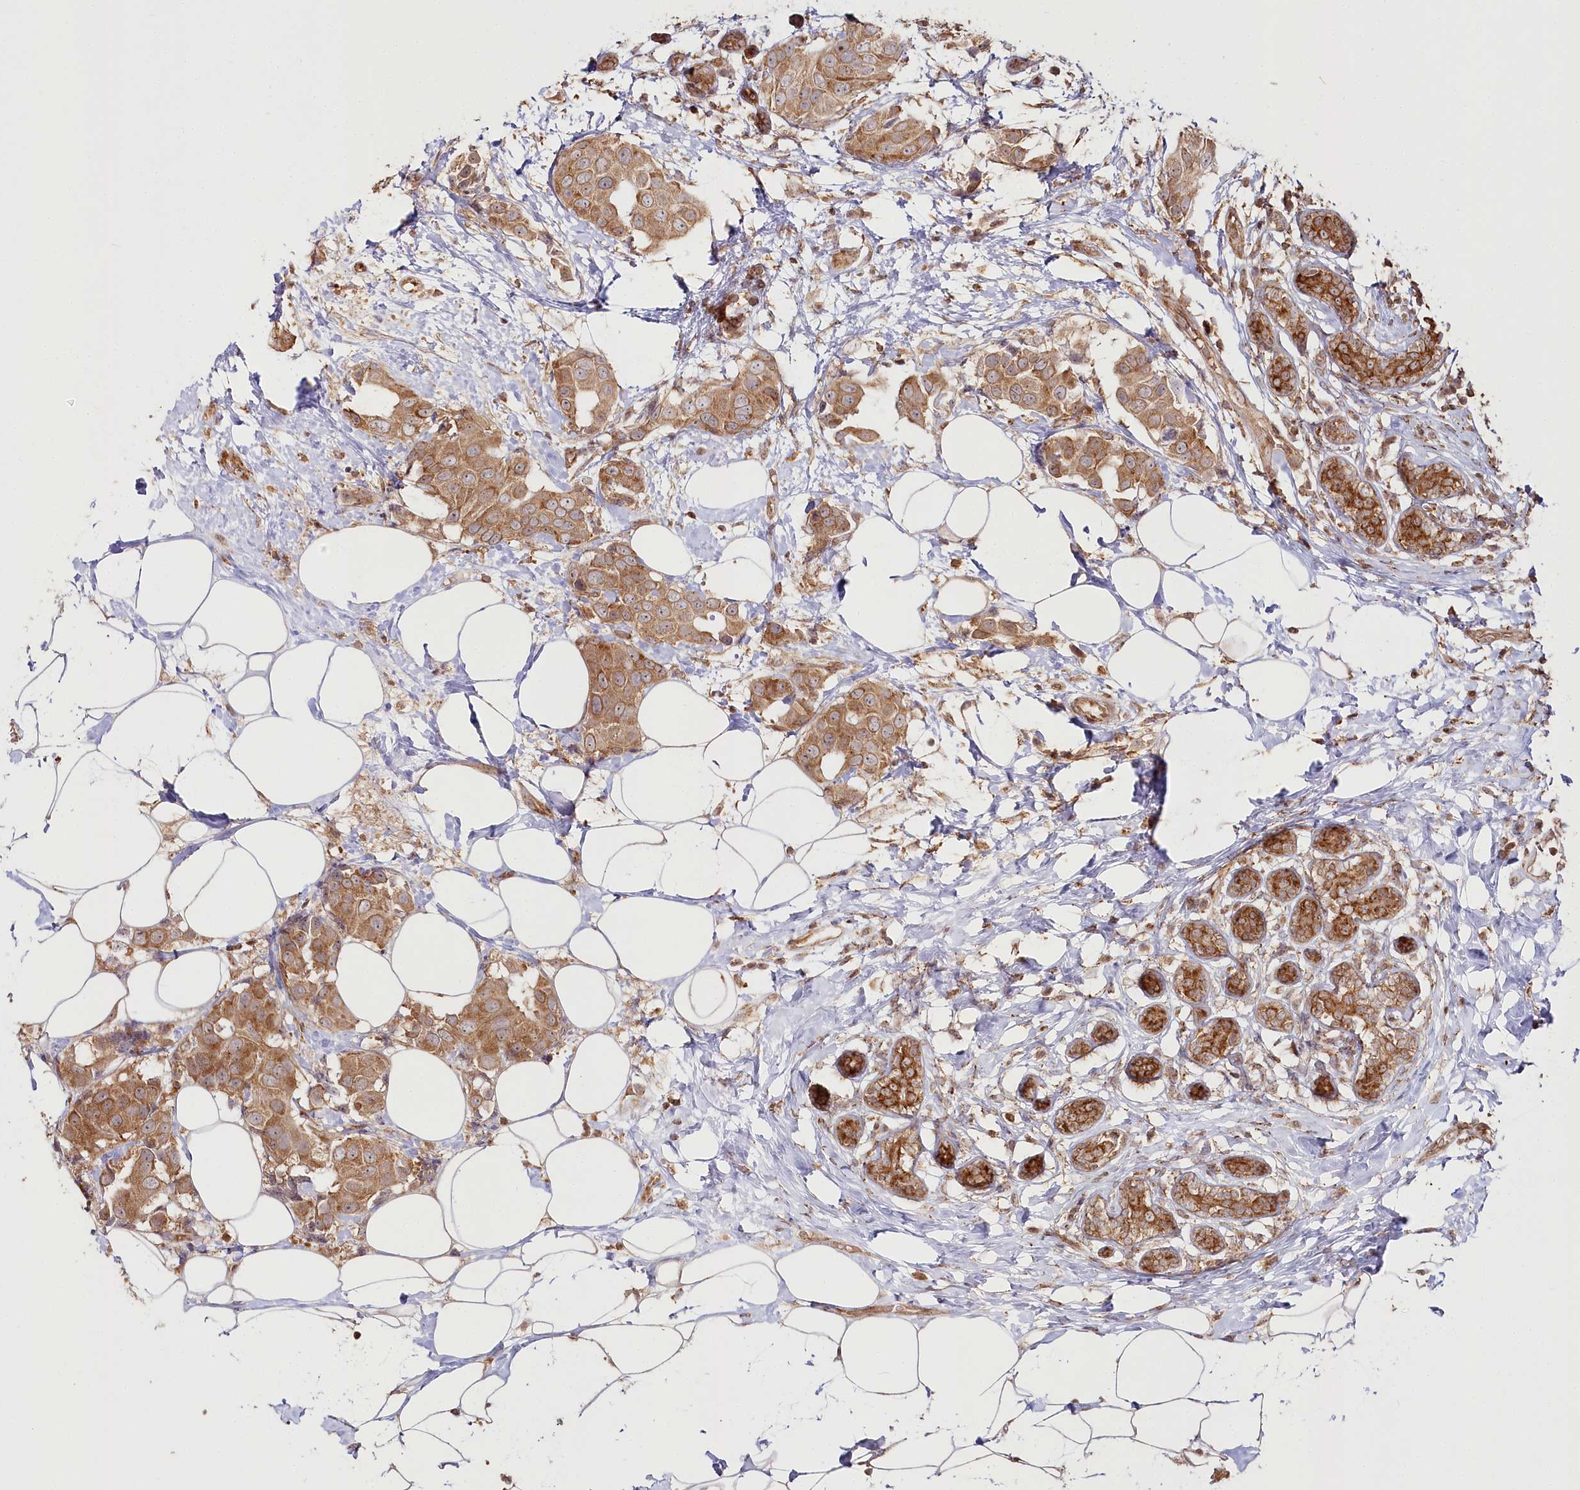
{"staining": {"intensity": "moderate", "quantity": ">75%", "location": "cytoplasmic/membranous"}, "tissue": "breast cancer", "cell_type": "Tumor cells", "image_type": "cancer", "snomed": [{"axis": "morphology", "description": "Normal tissue, NOS"}, {"axis": "morphology", "description": "Duct carcinoma"}, {"axis": "topography", "description": "Breast"}], "caption": "Breast cancer (intraductal carcinoma) stained with a brown dye demonstrates moderate cytoplasmic/membranous positive staining in about >75% of tumor cells.", "gene": "OTUD4", "patient": {"sex": "female", "age": 39}}